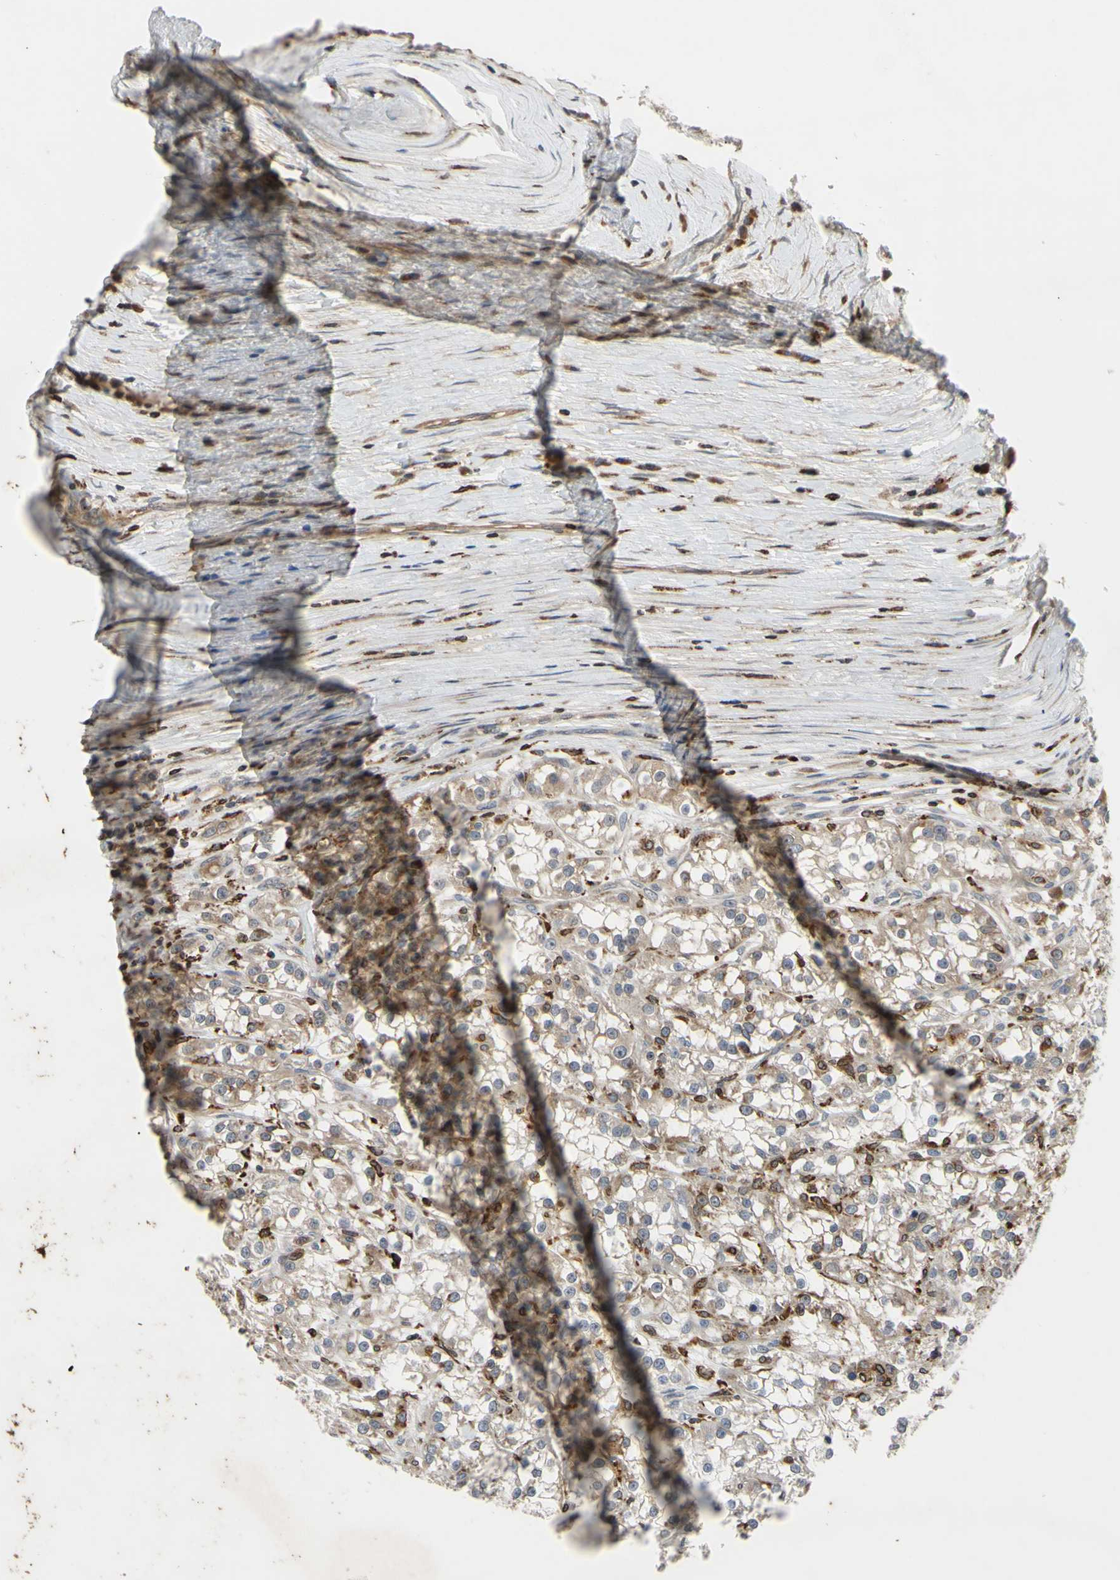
{"staining": {"intensity": "weak", "quantity": "<25%", "location": "cytoplasmic/membranous"}, "tissue": "renal cancer", "cell_type": "Tumor cells", "image_type": "cancer", "snomed": [{"axis": "morphology", "description": "Adenocarcinoma, NOS"}, {"axis": "topography", "description": "Kidney"}], "caption": "Histopathology image shows no significant protein expression in tumor cells of renal cancer.", "gene": "PLXNA2", "patient": {"sex": "female", "age": 52}}